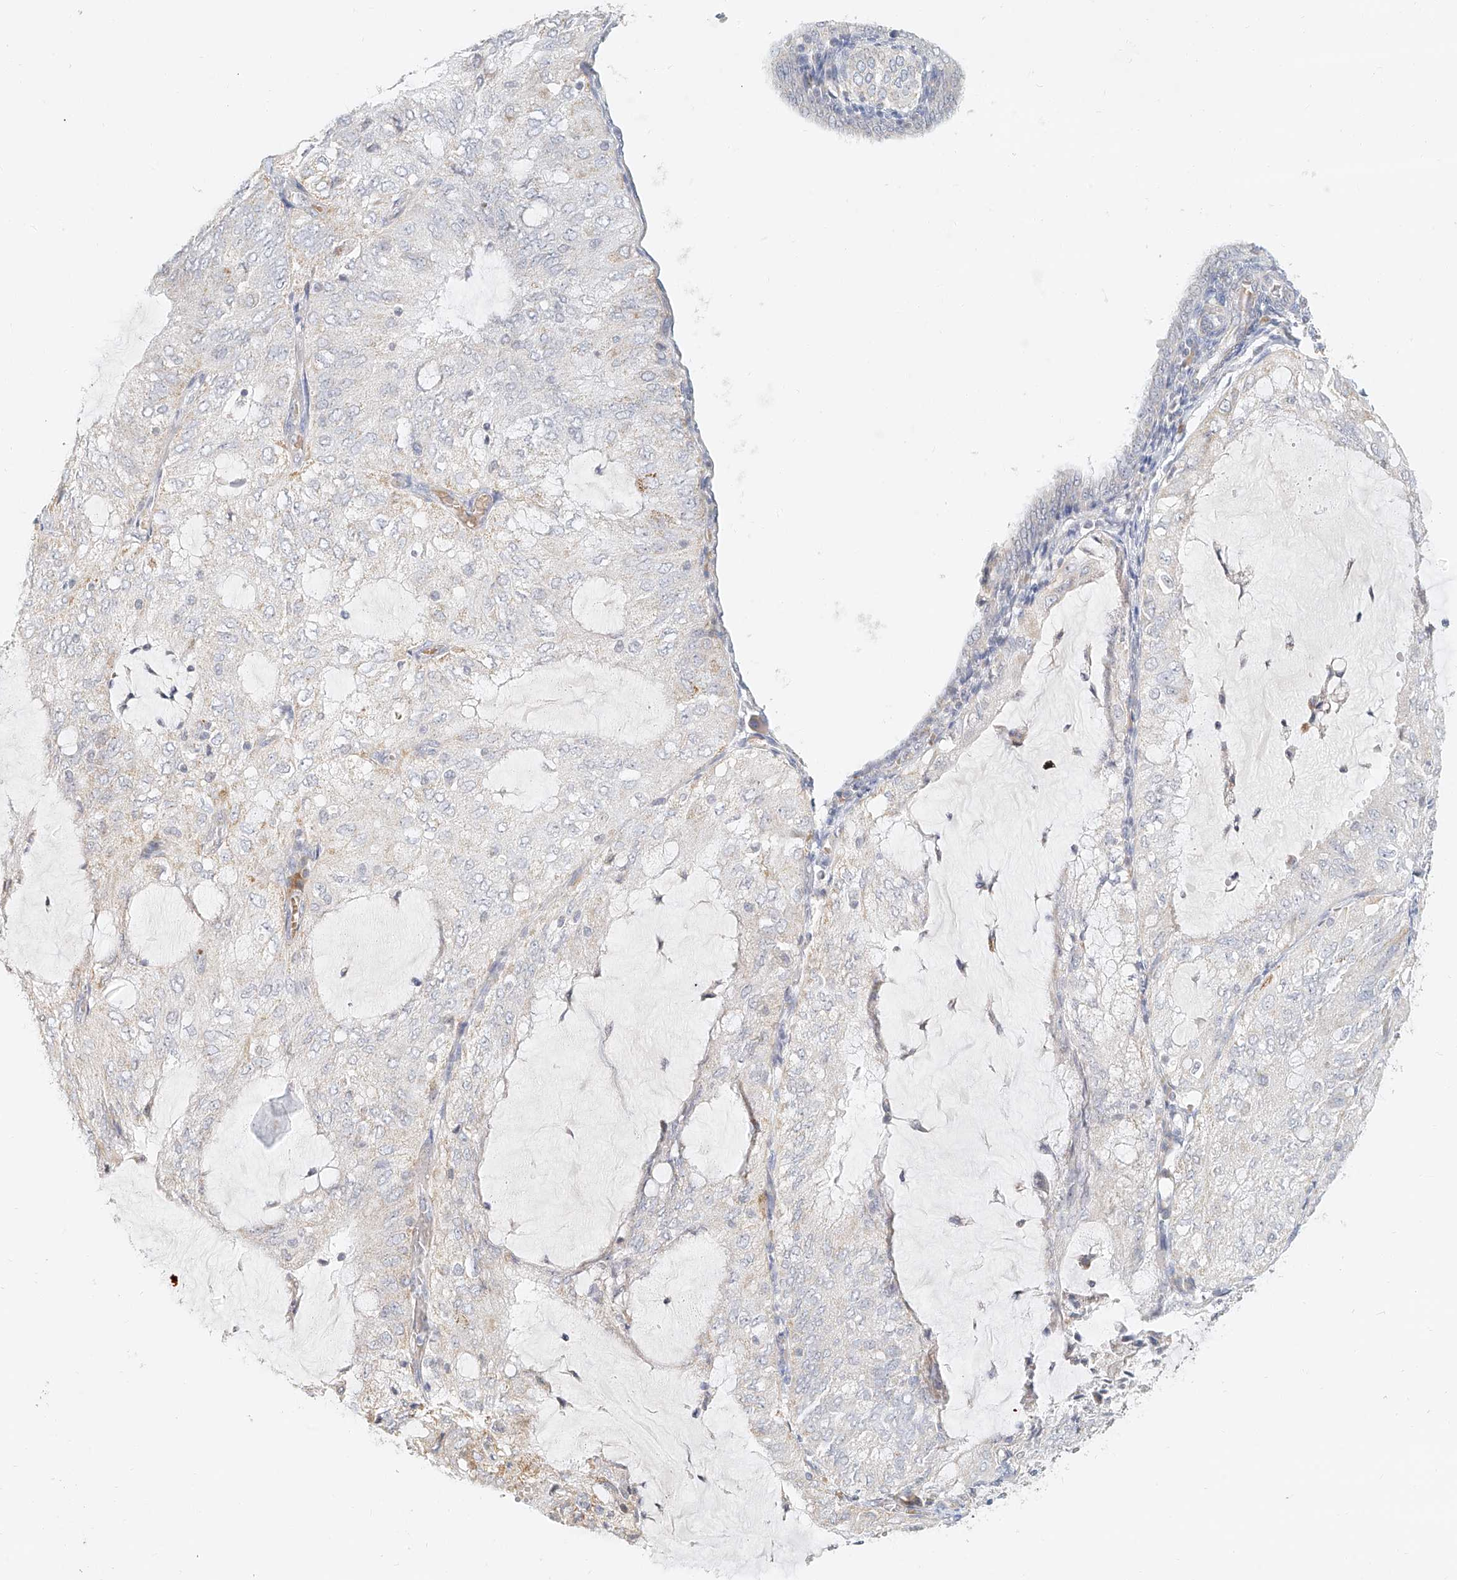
{"staining": {"intensity": "negative", "quantity": "none", "location": "none"}, "tissue": "endometrial cancer", "cell_type": "Tumor cells", "image_type": "cancer", "snomed": [{"axis": "morphology", "description": "Adenocarcinoma, NOS"}, {"axis": "topography", "description": "Endometrium"}], "caption": "IHC histopathology image of human endometrial cancer (adenocarcinoma) stained for a protein (brown), which displays no staining in tumor cells. (Immunohistochemistry, brightfield microscopy, high magnification).", "gene": "CXorf58", "patient": {"sex": "female", "age": 81}}